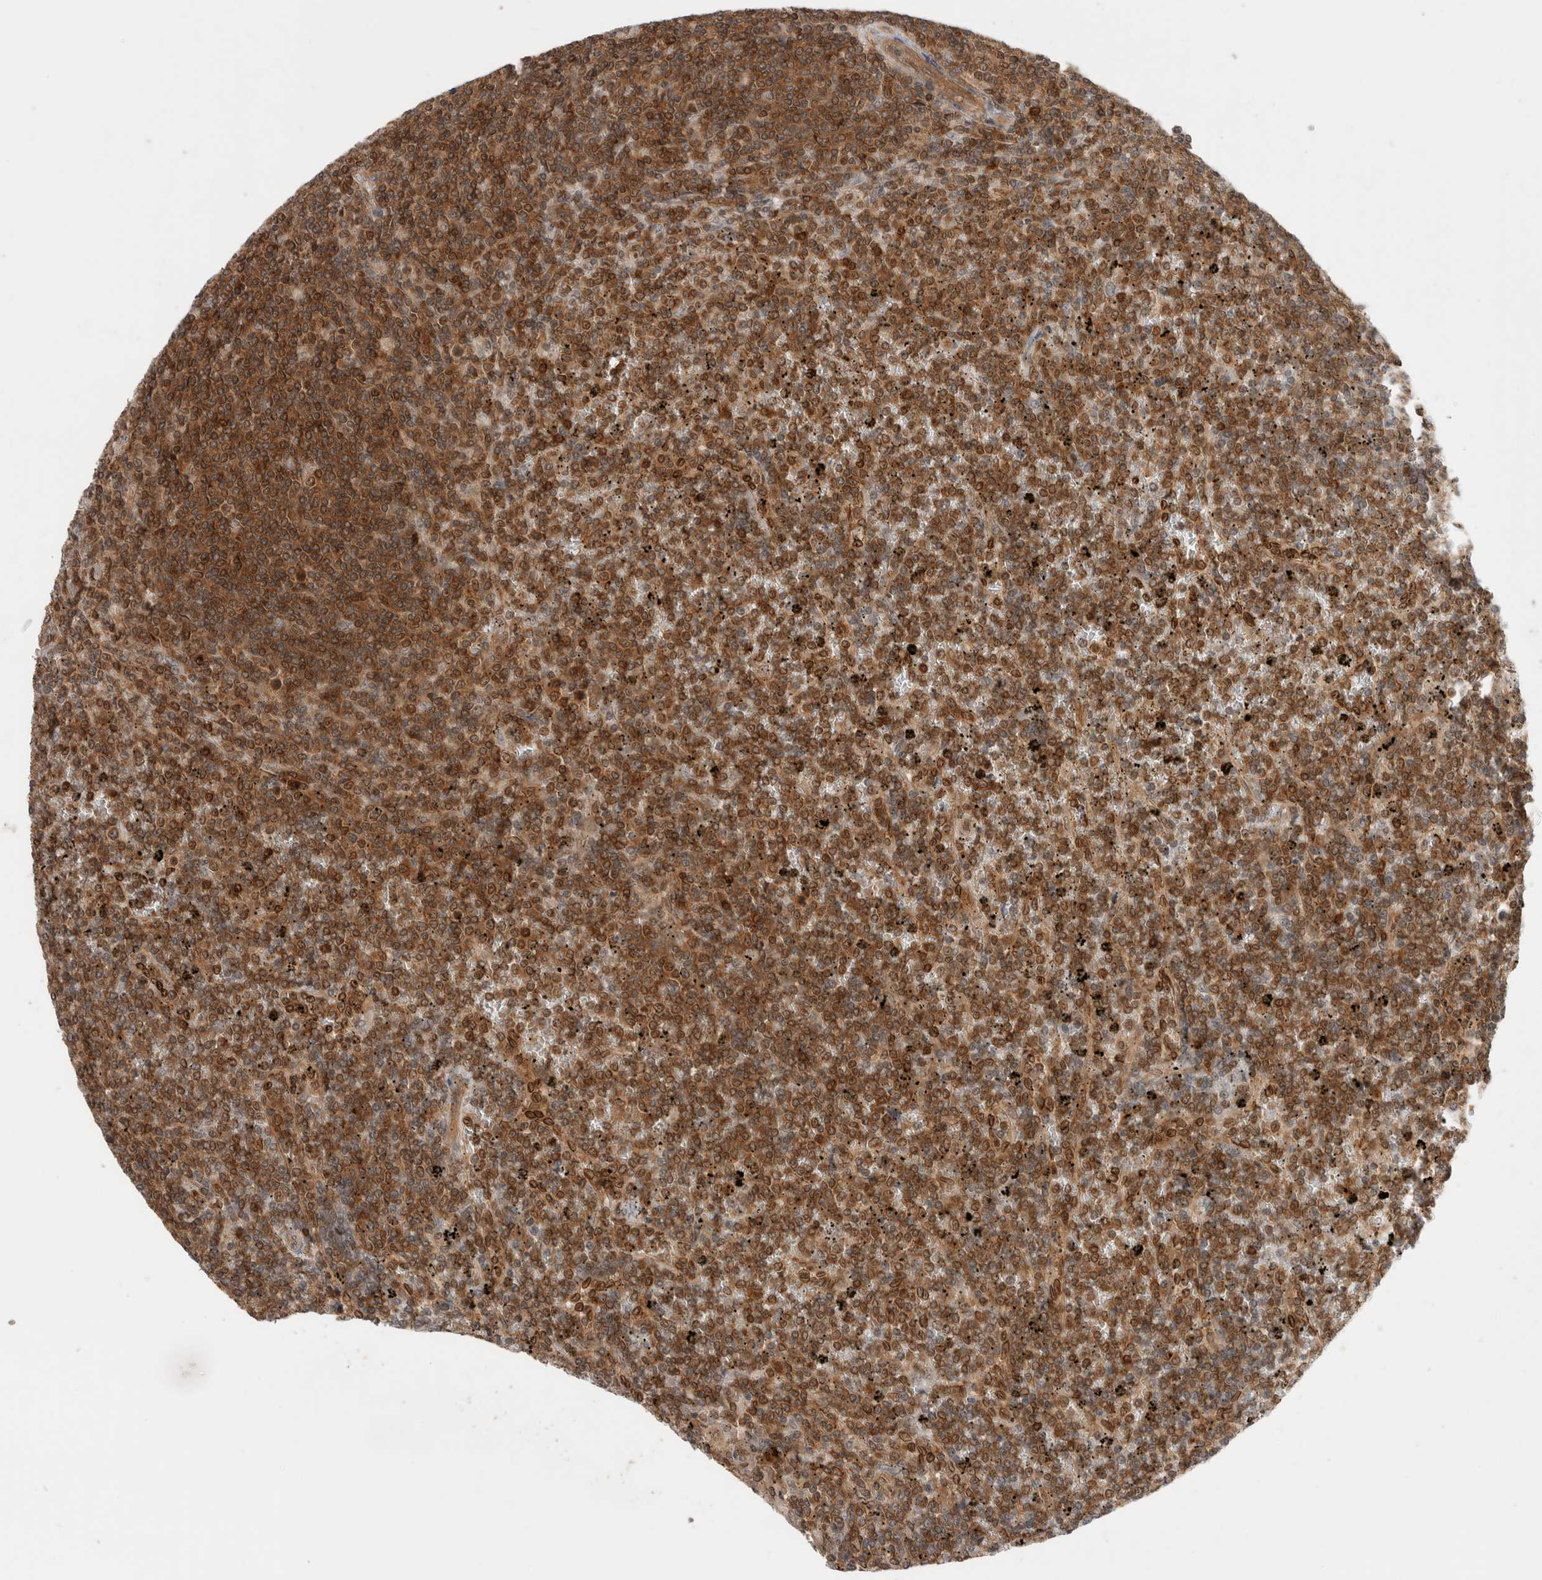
{"staining": {"intensity": "moderate", "quantity": ">75%", "location": "cytoplasmic/membranous,nuclear"}, "tissue": "lymphoma", "cell_type": "Tumor cells", "image_type": "cancer", "snomed": [{"axis": "morphology", "description": "Malignant lymphoma, non-Hodgkin's type, Low grade"}, {"axis": "topography", "description": "Spleen"}], "caption": "The immunohistochemical stain highlights moderate cytoplasmic/membranous and nuclear positivity in tumor cells of lymphoma tissue.", "gene": "NFKB1", "patient": {"sex": "female", "age": 19}}